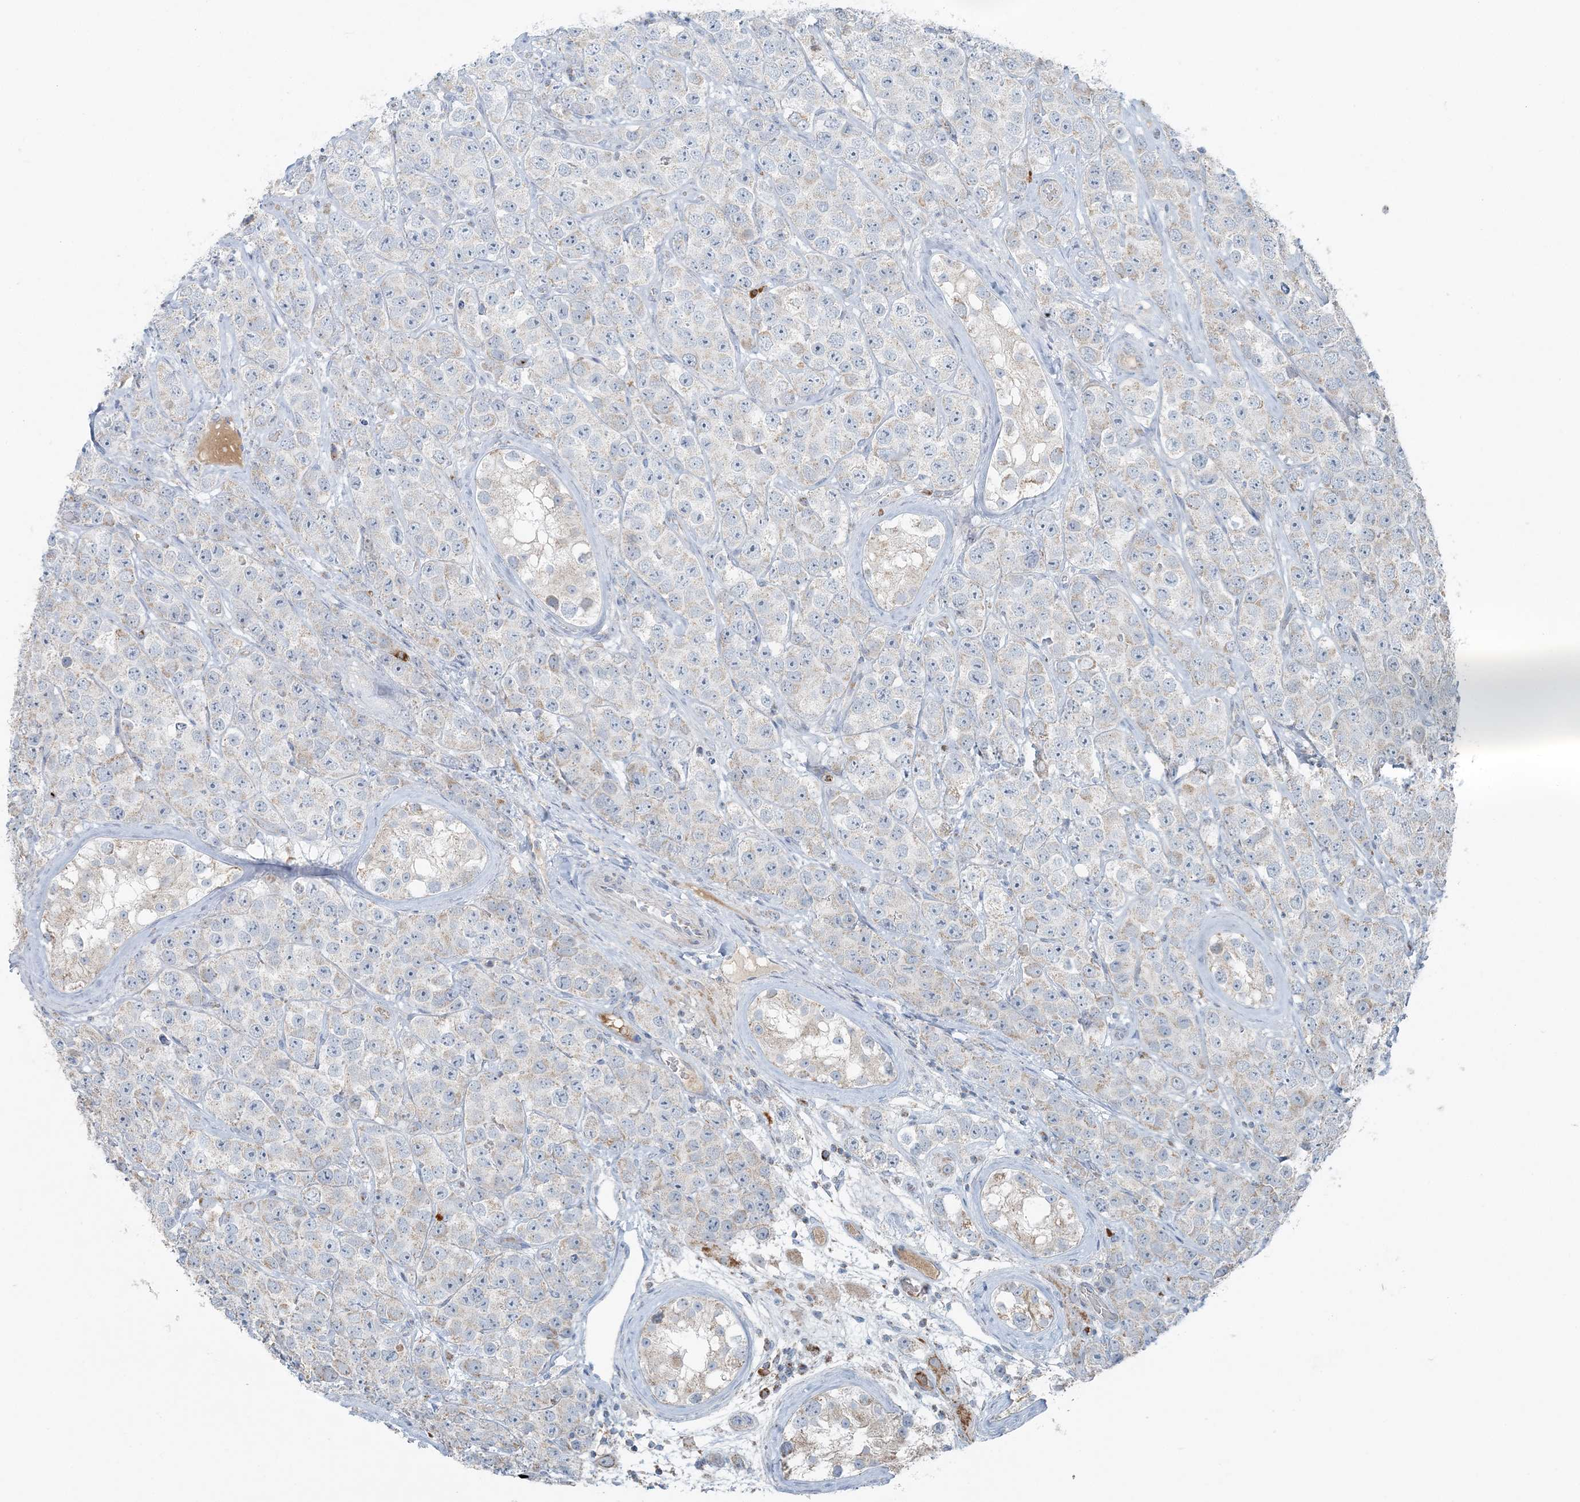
{"staining": {"intensity": "negative", "quantity": "none", "location": "none"}, "tissue": "testis cancer", "cell_type": "Tumor cells", "image_type": "cancer", "snomed": [{"axis": "morphology", "description": "Seminoma, NOS"}, {"axis": "topography", "description": "Testis"}], "caption": "The histopathology image exhibits no staining of tumor cells in testis cancer.", "gene": "SLC22A16", "patient": {"sex": "male", "age": 28}}